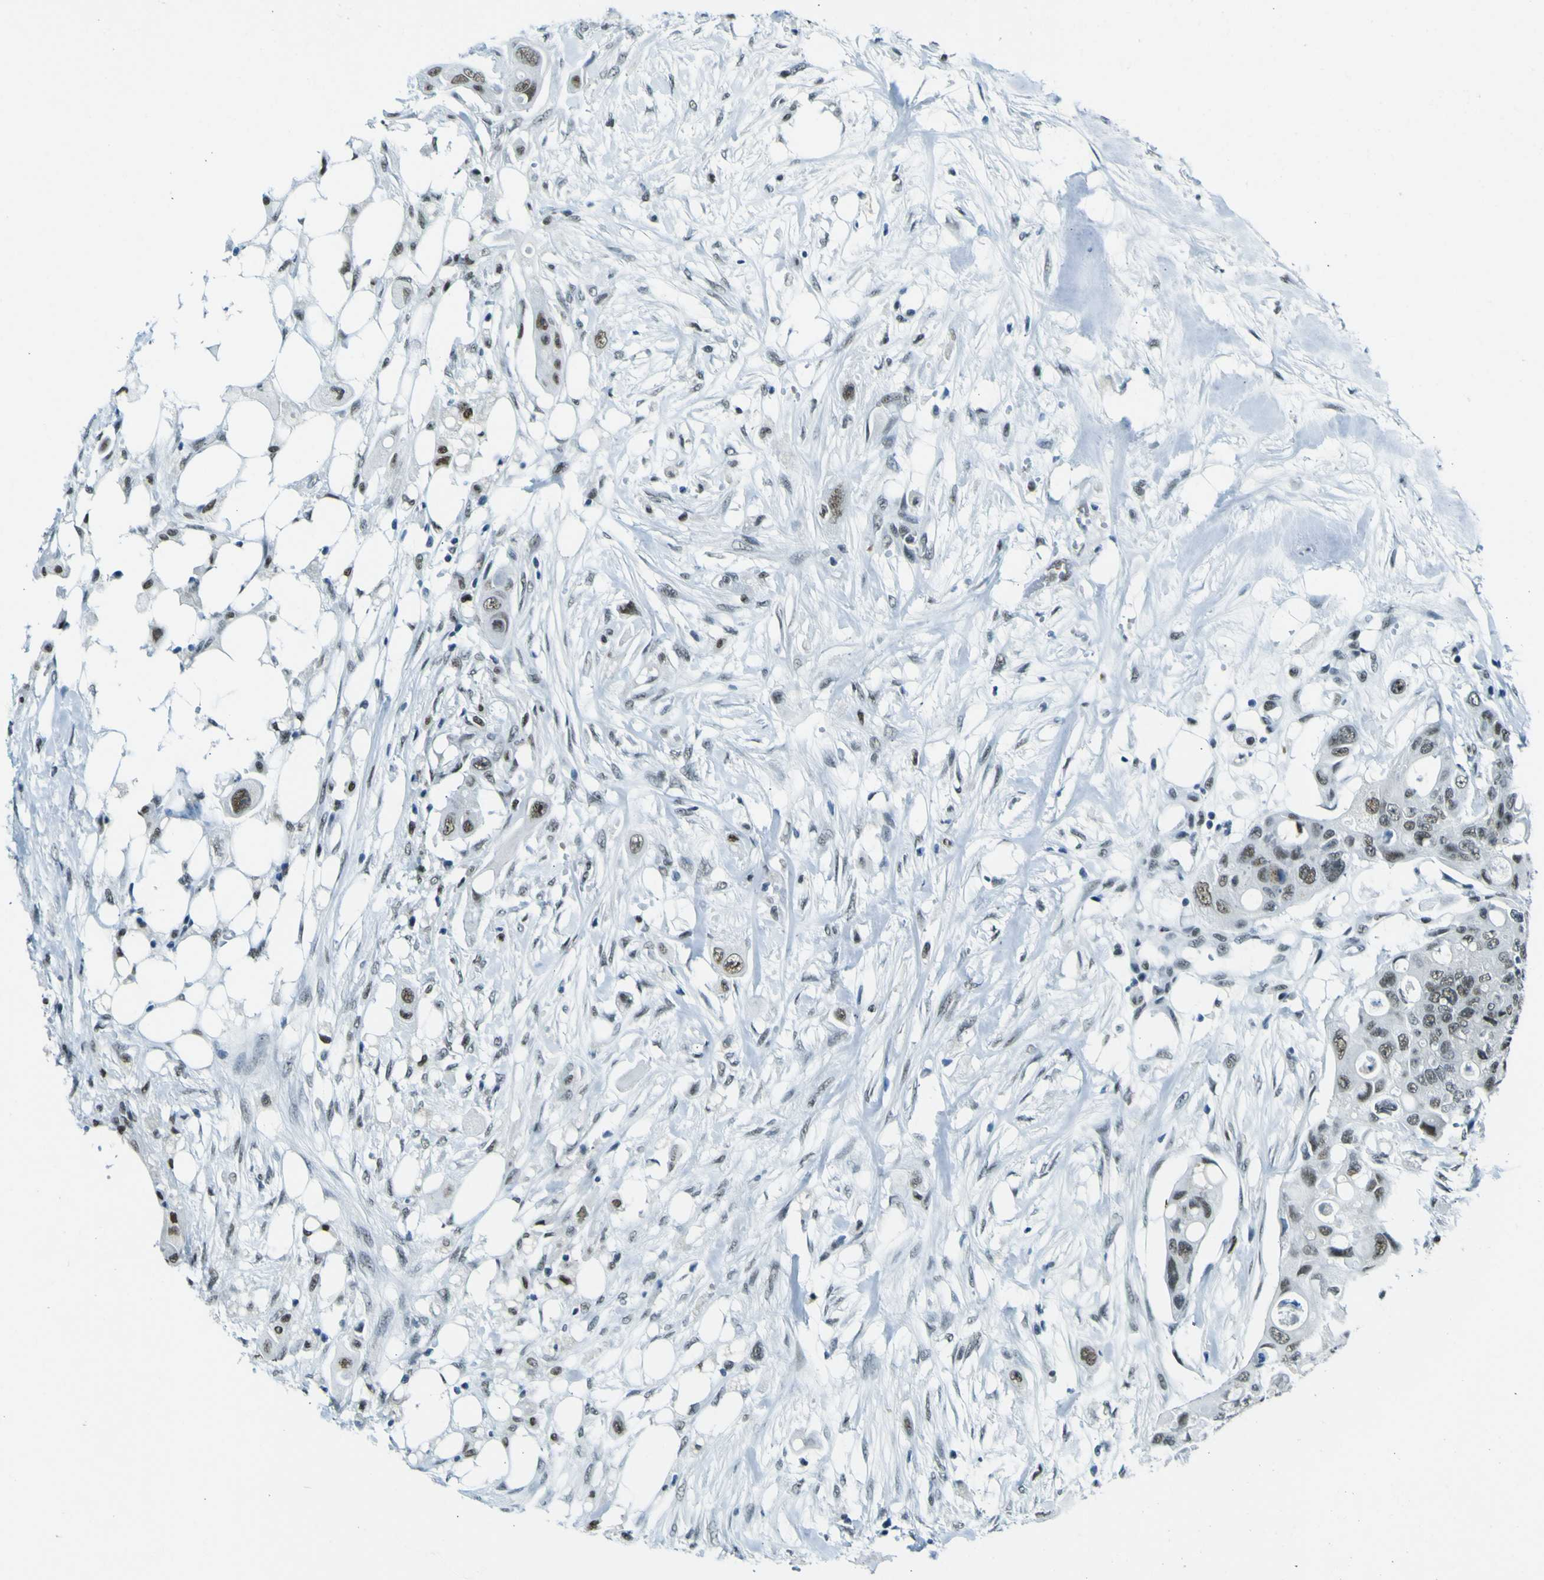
{"staining": {"intensity": "weak", "quantity": "25%-75%", "location": "nuclear"}, "tissue": "colorectal cancer", "cell_type": "Tumor cells", "image_type": "cancer", "snomed": [{"axis": "morphology", "description": "Adenocarcinoma, NOS"}, {"axis": "topography", "description": "Colon"}], "caption": "Immunohistochemistry of adenocarcinoma (colorectal) demonstrates low levels of weak nuclear positivity in about 25%-75% of tumor cells.", "gene": "CEBPG", "patient": {"sex": "female", "age": 57}}